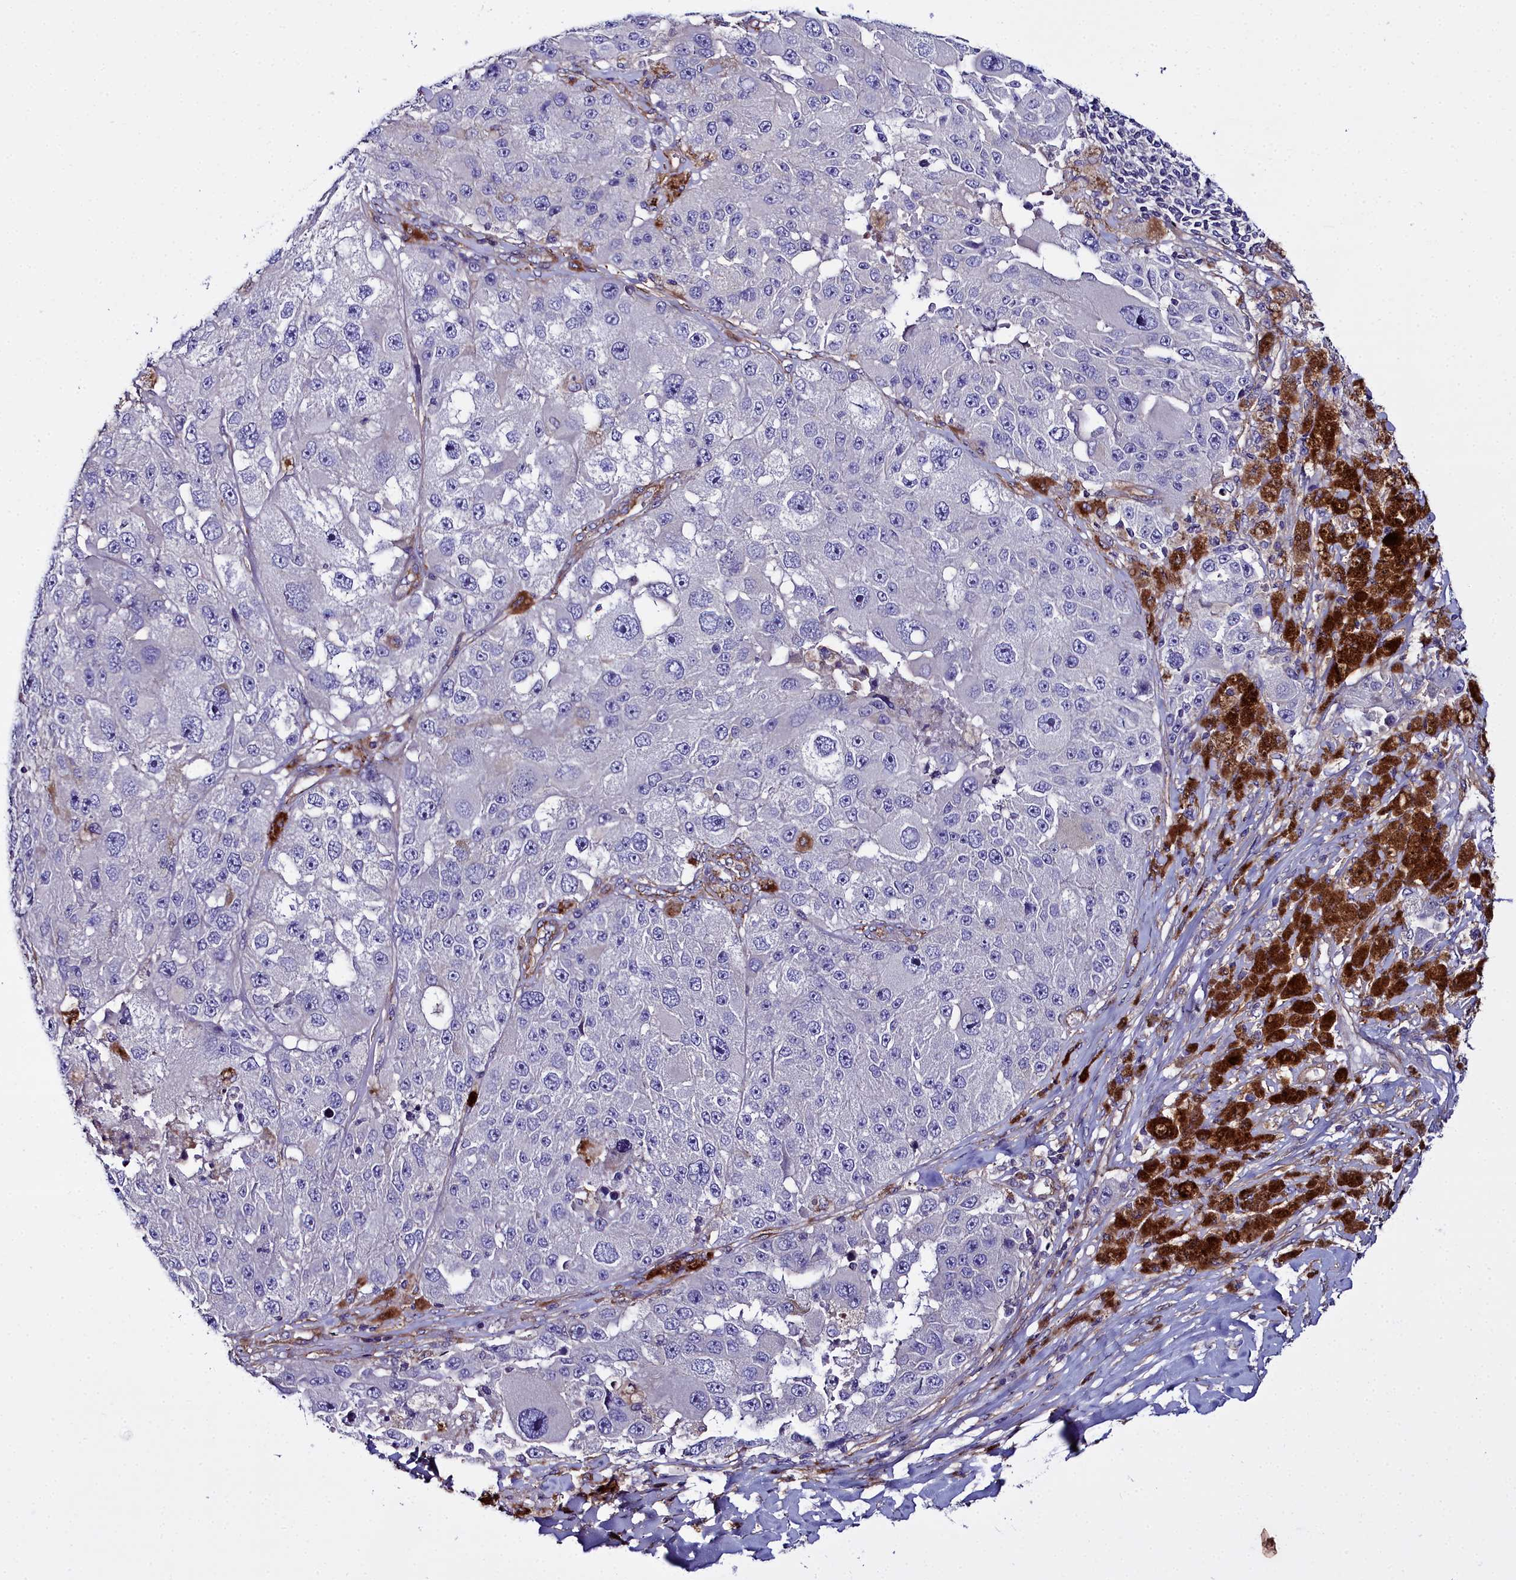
{"staining": {"intensity": "negative", "quantity": "none", "location": "none"}, "tissue": "melanoma", "cell_type": "Tumor cells", "image_type": "cancer", "snomed": [{"axis": "morphology", "description": "Malignant melanoma, Metastatic site"}, {"axis": "topography", "description": "Lymph node"}], "caption": "This photomicrograph is of melanoma stained with immunohistochemistry to label a protein in brown with the nuclei are counter-stained blue. There is no staining in tumor cells.", "gene": "FADS3", "patient": {"sex": "male", "age": 62}}